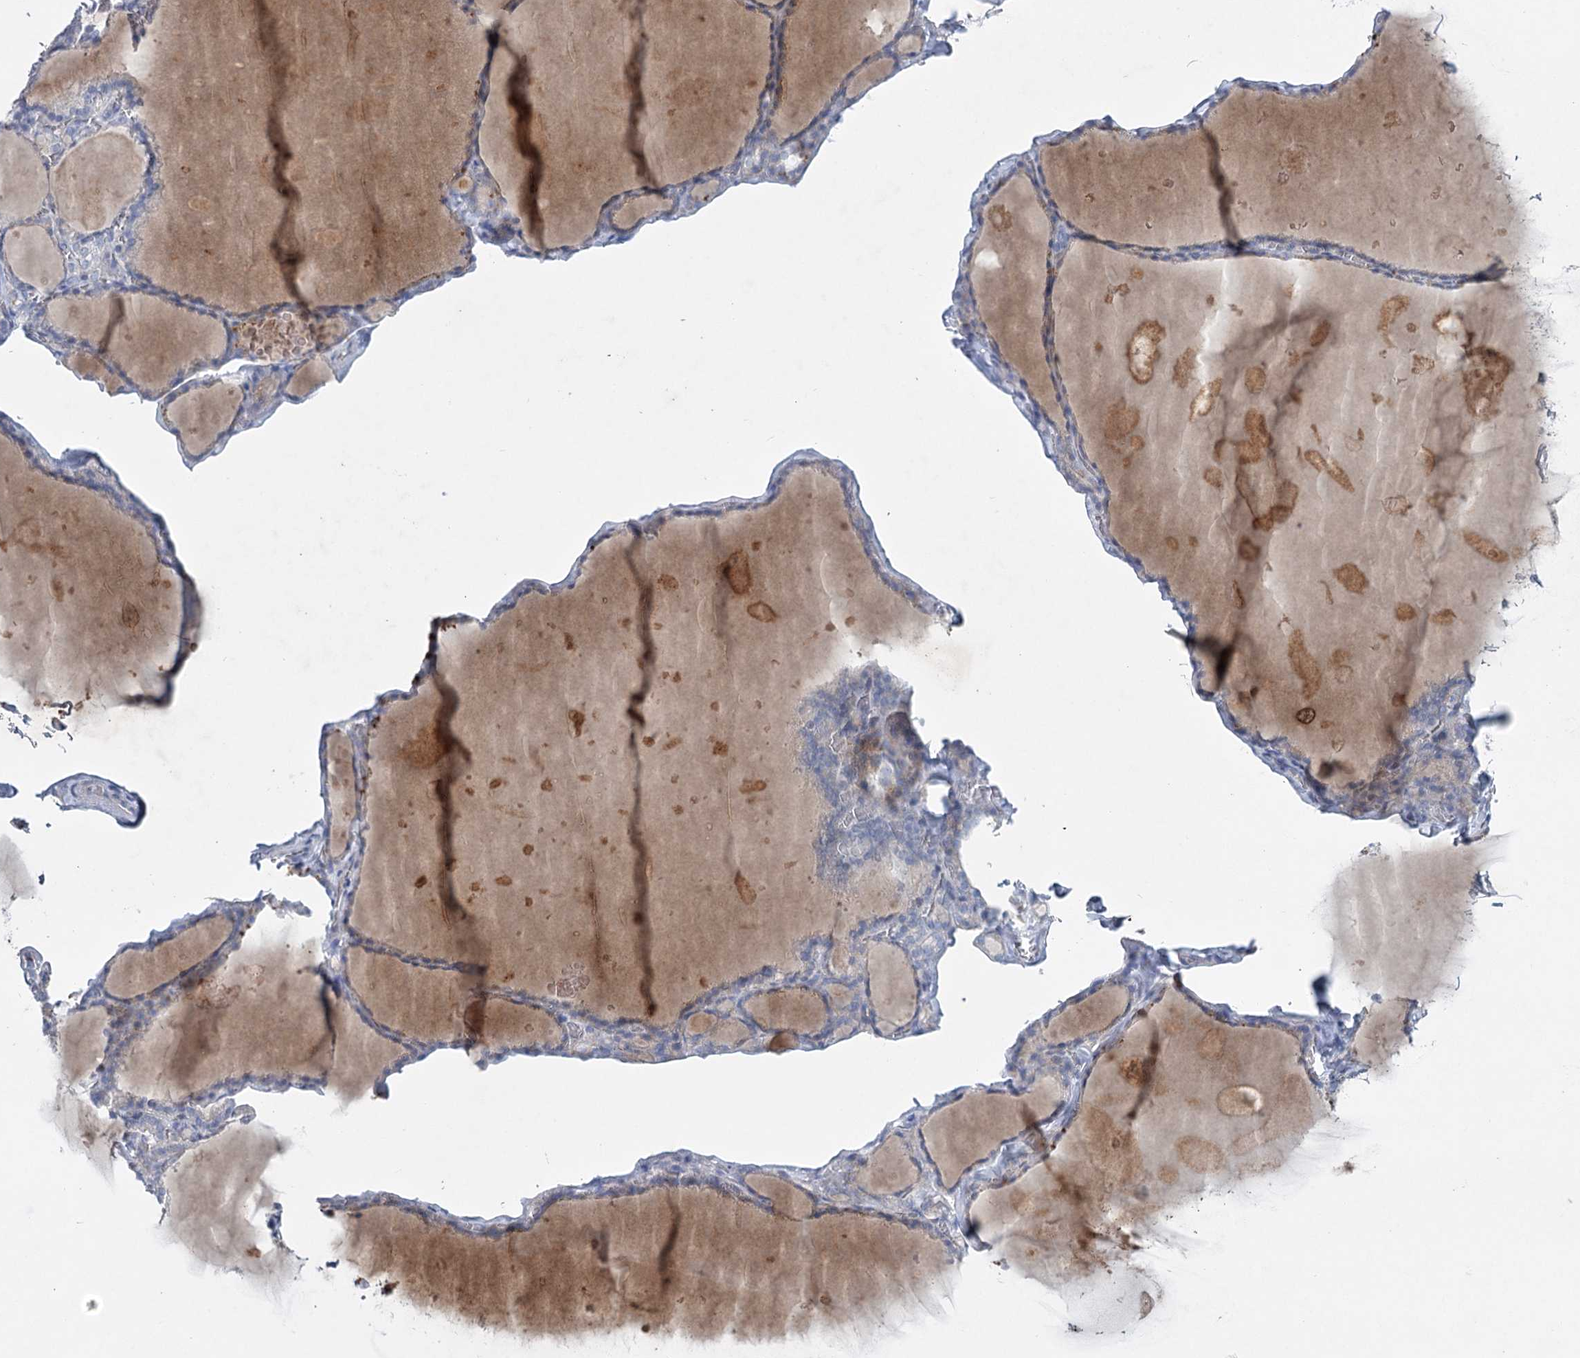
{"staining": {"intensity": "moderate", "quantity": "<25%", "location": "cytoplasmic/membranous"}, "tissue": "thyroid gland", "cell_type": "Glandular cells", "image_type": "normal", "snomed": [{"axis": "morphology", "description": "Normal tissue, NOS"}, {"axis": "topography", "description": "Thyroid gland"}], "caption": "Immunohistochemical staining of unremarkable human thyroid gland exhibits moderate cytoplasmic/membranous protein positivity in approximately <25% of glandular cells. (brown staining indicates protein expression, while blue staining denotes nuclei).", "gene": "MAP3K13", "patient": {"sex": "male", "age": 56}}